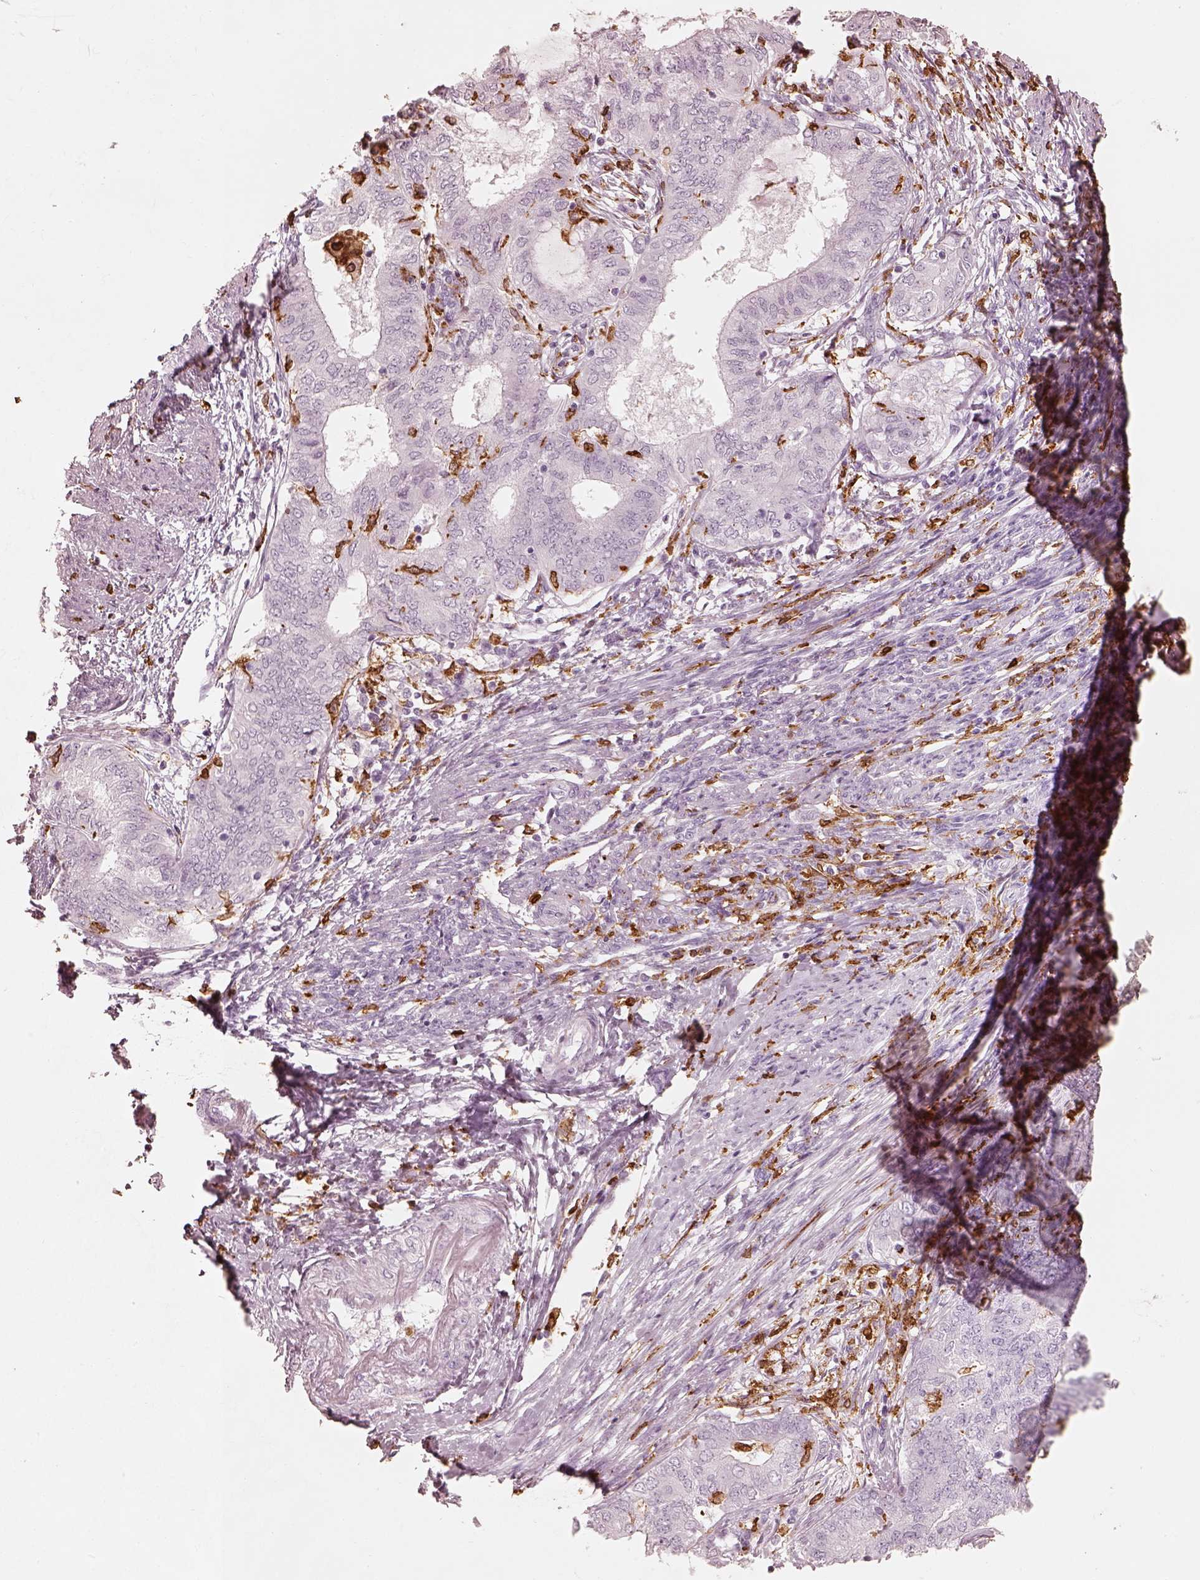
{"staining": {"intensity": "negative", "quantity": "none", "location": "none"}, "tissue": "endometrial cancer", "cell_type": "Tumor cells", "image_type": "cancer", "snomed": [{"axis": "morphology", "description": "Adenocarcinoma, NOS"}, {"axis": "topography", "description": "Endometrium"}], "caption": "This is an immunohistochemistry (IHC) micrograph of endometrial adenocarcinoma. There is no positivity in tumor cells.", "gene": "ALOX5", "patient": {"sex": "female", "age": 62}}